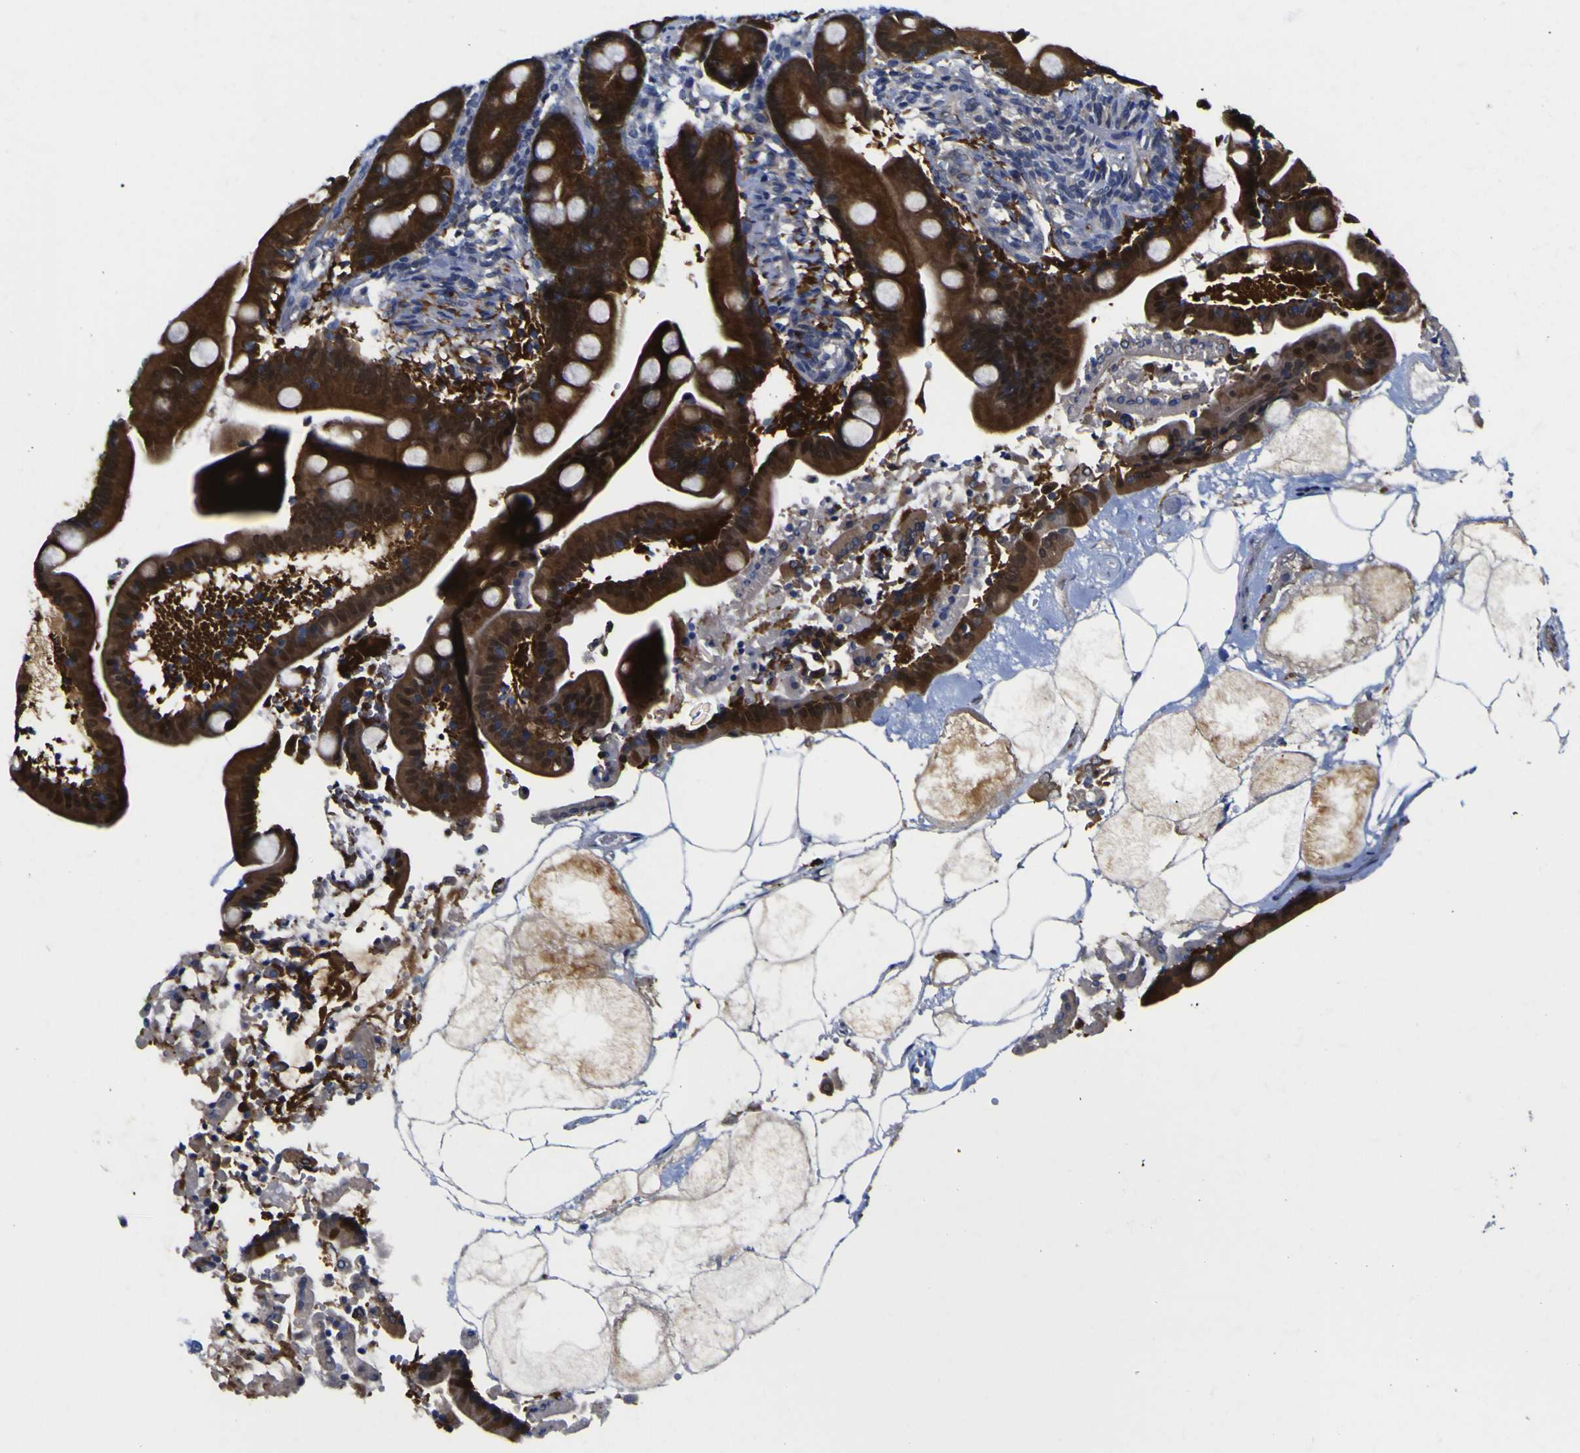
{"staining": {"intensity": "strong", "quantity": ">75%", "location": "cytoplasmic/membranous"}, "tissue": "duodenum", "cell_type": "Glandular cells", "image_type": "normal", "snomed": [{"axis": "morphology", "description": "Normal tissue, NOS"}, {"axis": "topography", "description": "Duodenum"}], "caption": "High-magnification brightfield microscopy of normal duodenum stained with DAB (brown) and counterstained with hematoxylin (blue). glandular cells exhibit strong cytoplasmic/membranous positivity is present in about>75% of cells.", "gene": "CASP6", "patient": {"sex": "male", "age": 54}}